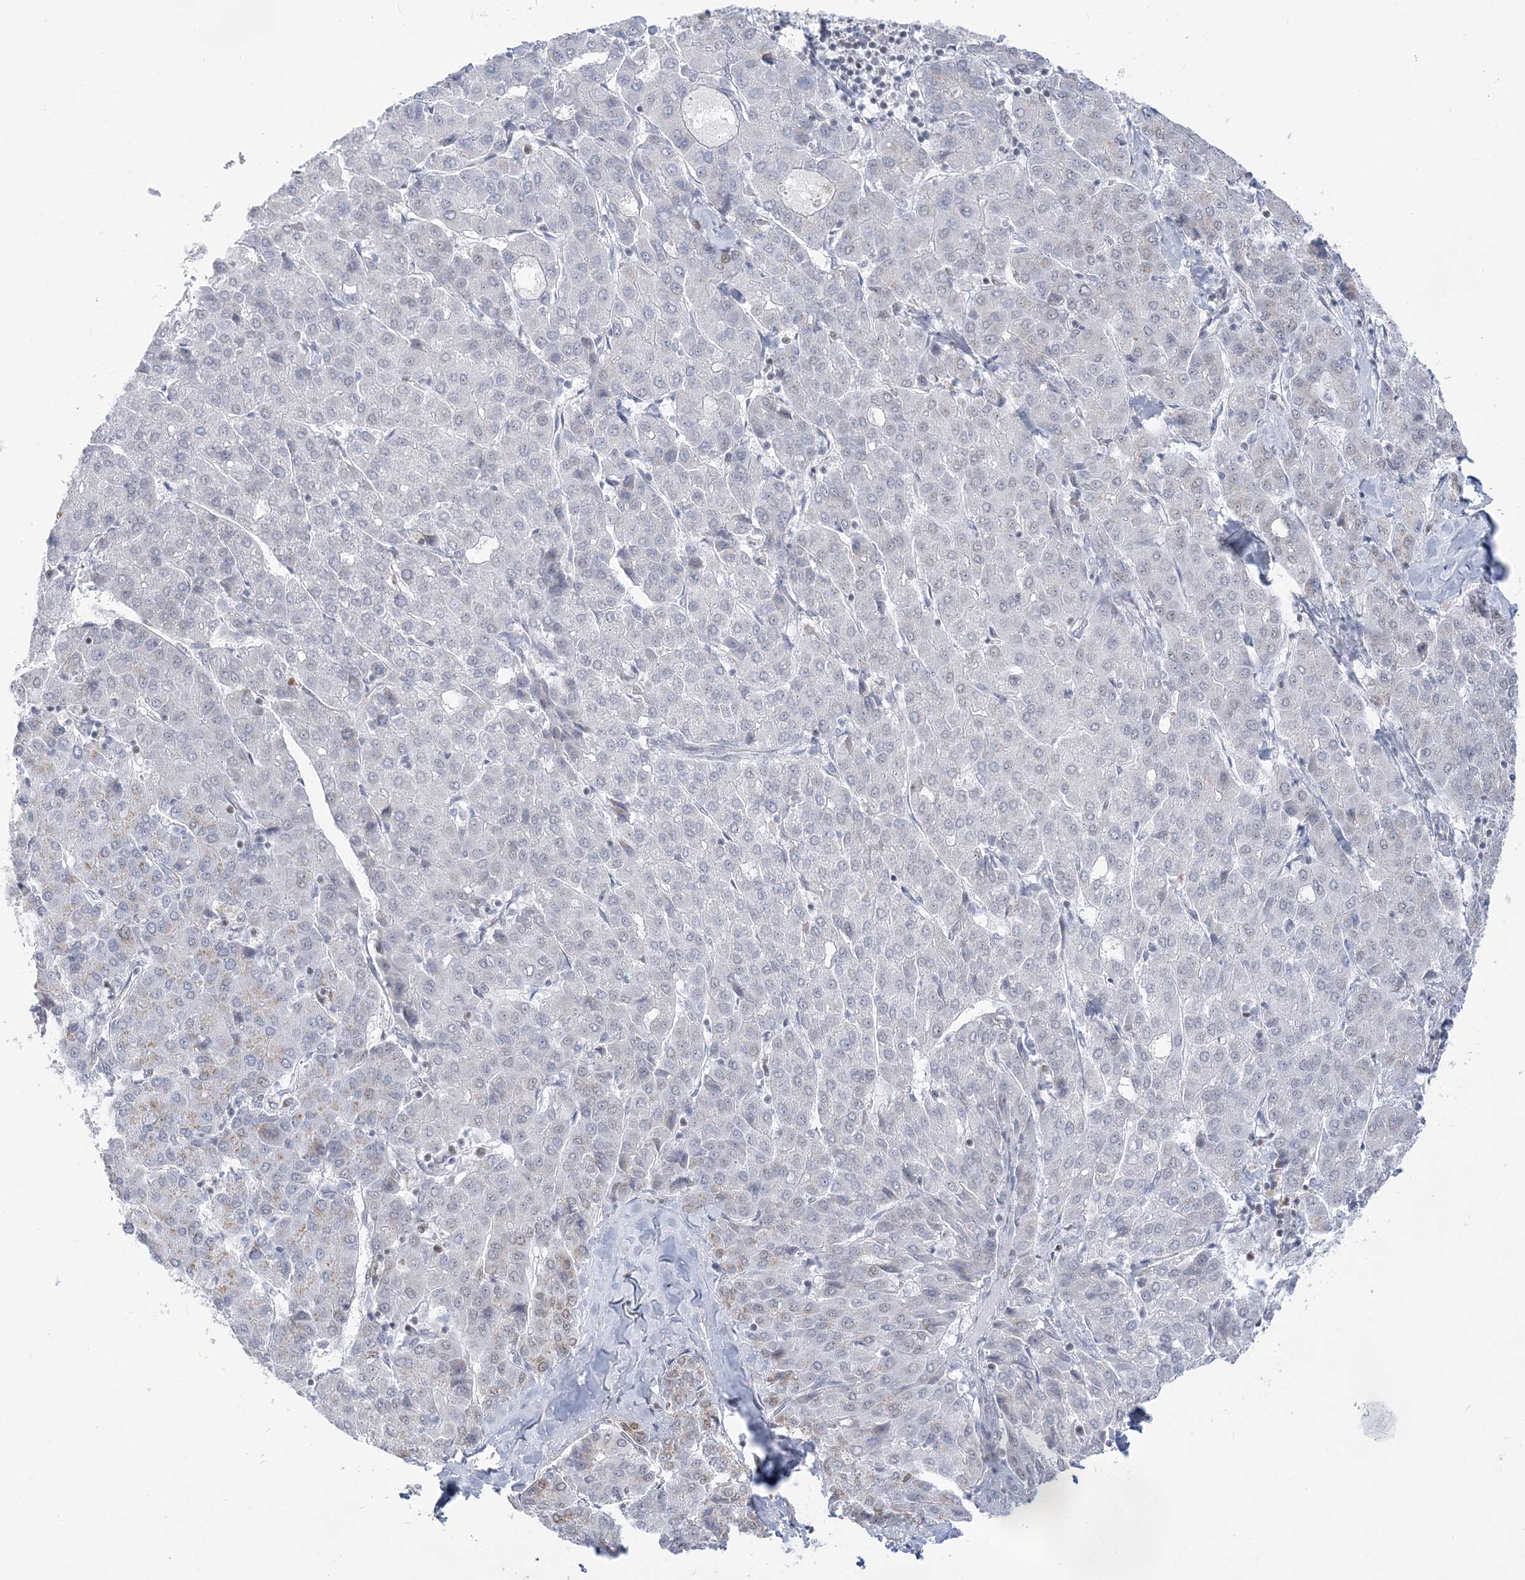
{"staining": {"intensity": "negative", "quantity": "none", "location": "none"}, "tissue": "liver cancer", "cell_type": "Tumor cells", "image_type": "cancer", "snomed": [{"axis": "morphology", "description": "Carcinoma, Hepatocellular, NOS"}, {"axis": "topography", "description": "Liver"}], "caption": "A histopathology image of human liver hepatocellular carcinoma is negative for staining in tumor cells.", "gene": "DDX21", "patient": {"sex": "male", "age": 65}}